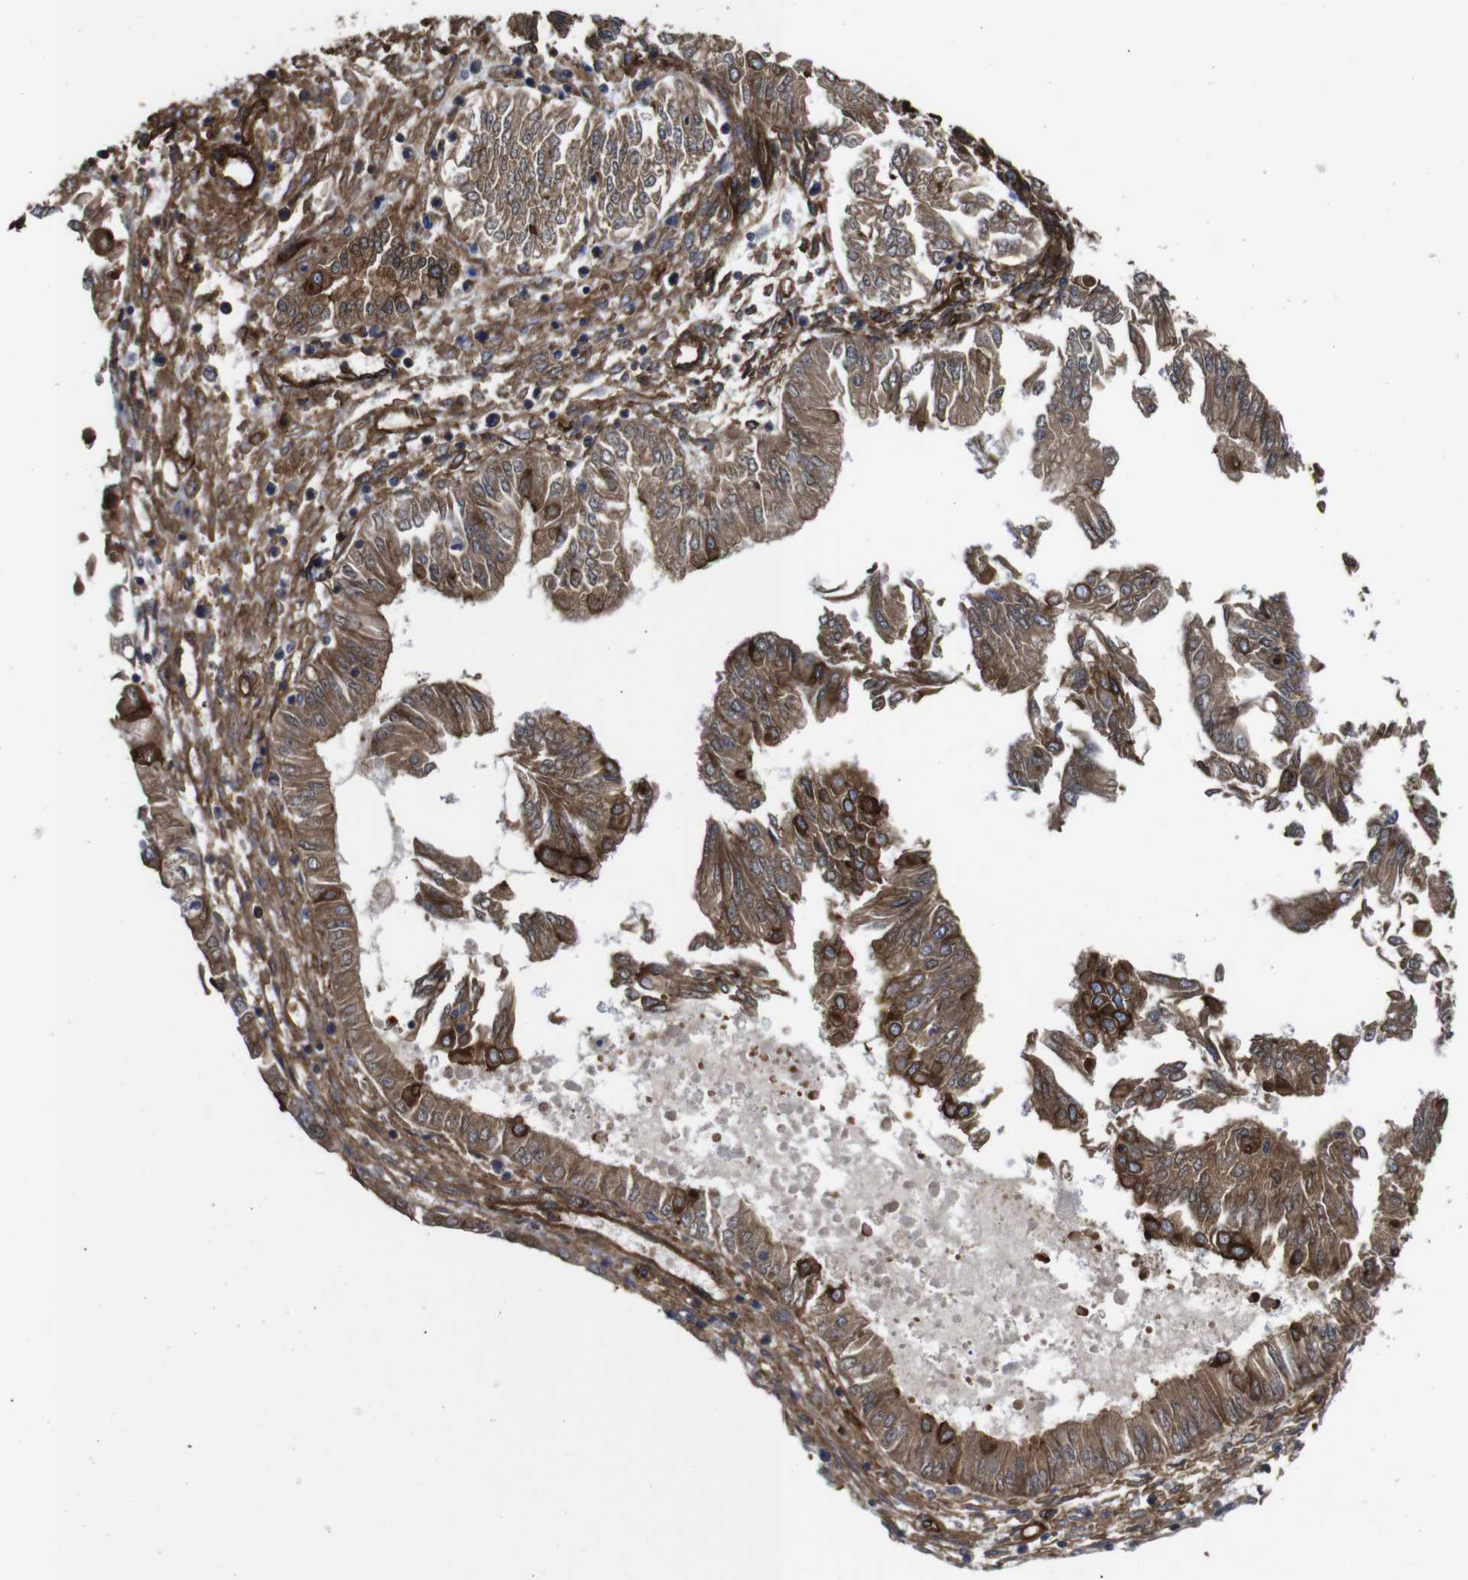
{"staining": {"intensity": "moderate", "quantity": ">75%", "location": "cytoplasmic/membranous"}, "tissue": "endometrial cancer", "cell_type": "Tumor cells", "image_type": "cancer", "snomed": [{"axis": "morphology", "description": "Adenocarcinoma, NOS"}, {"axis": "topography", "description": "Endometrium"}], "caption": "Endometrial adenocarcinoma stained with a protein marker exhibits moderate staining in tumor cells.", "gene": "SPTBN1", "patient": {"sex": "female", "age": 53}}